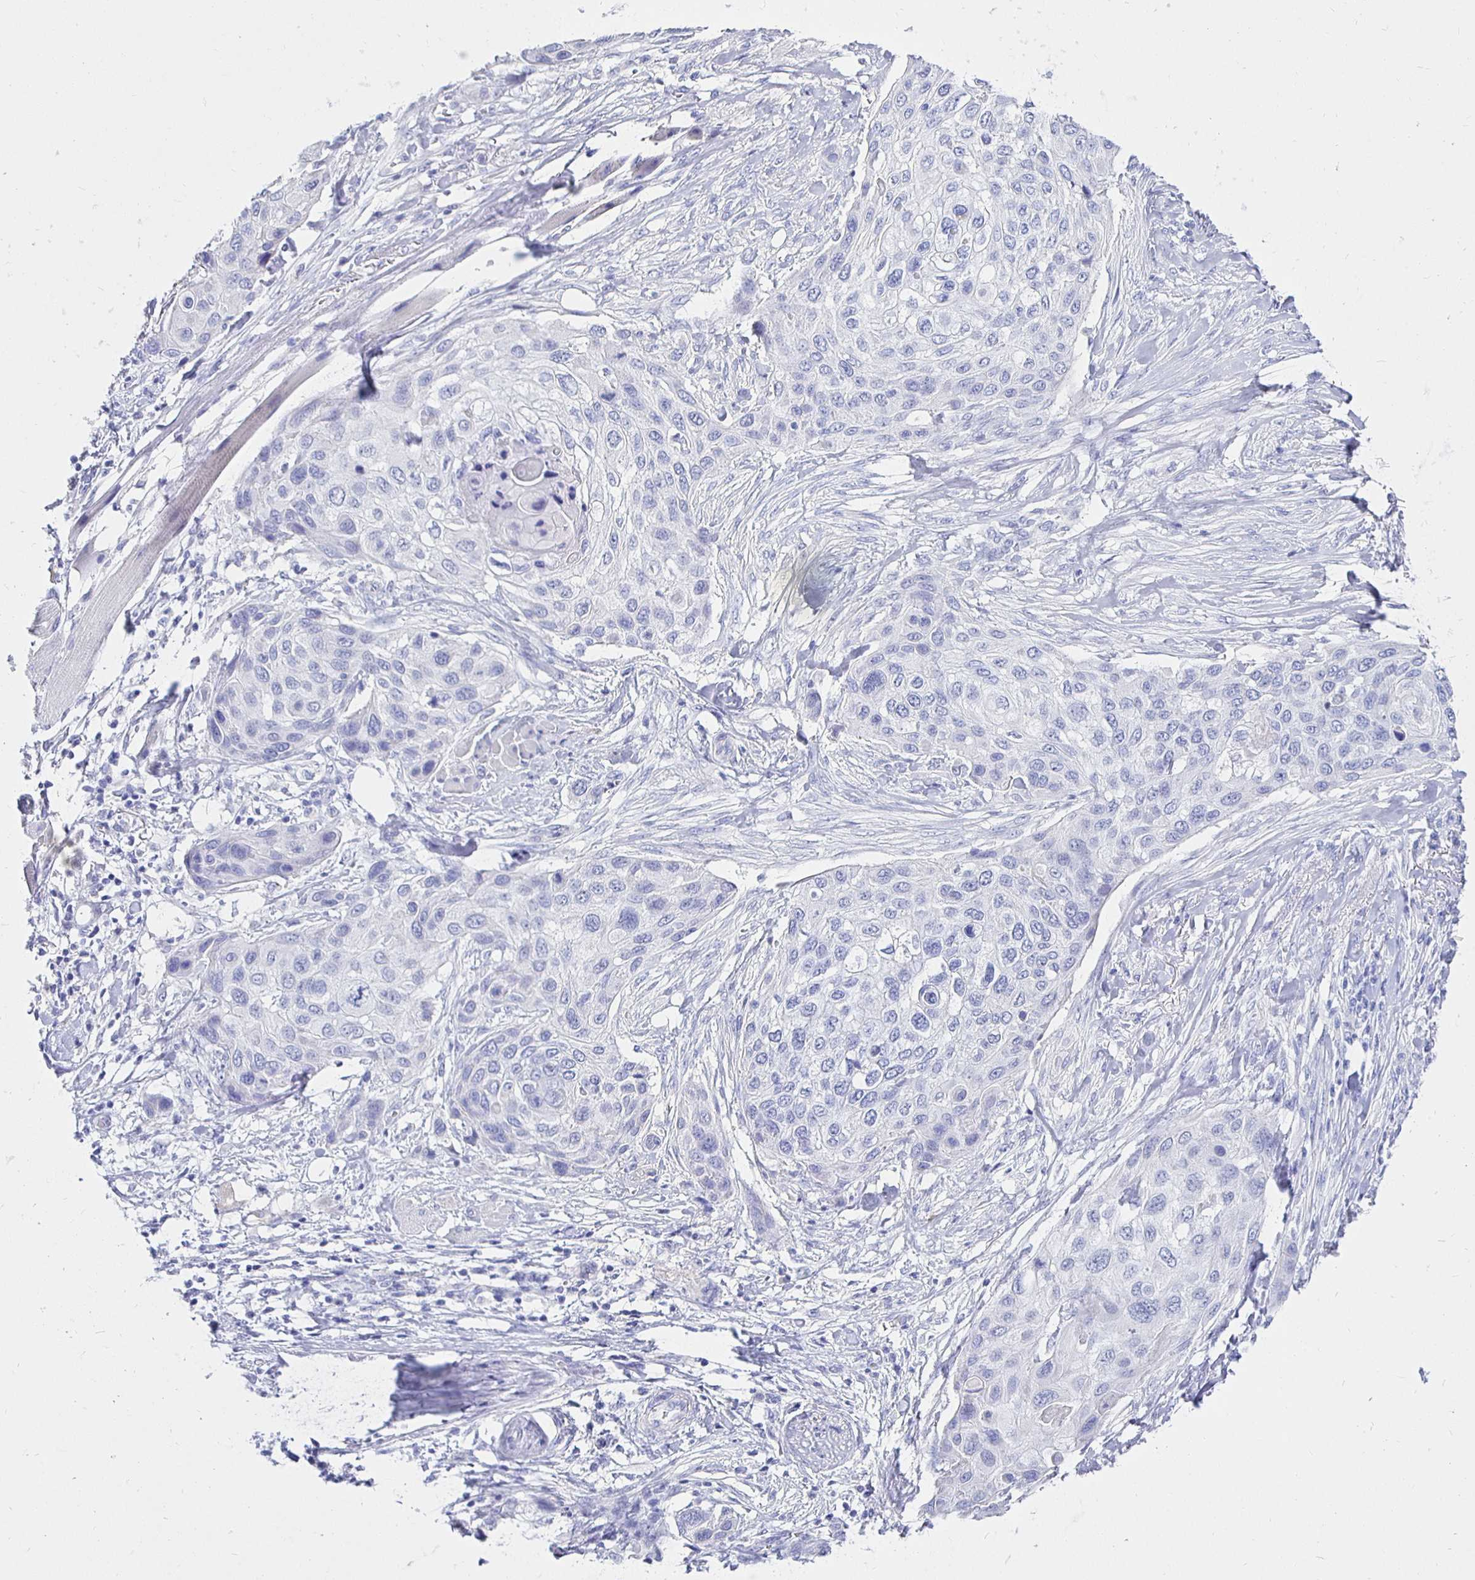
{"staining": {"intensity": "negative", "quantity": "none", "location": "none"}, "tissue": "skin cancer", "cell_type": "Tumor cells", "image_type": "cancer", "snomed": [{"axis": "morphology", "description": "Squamous cell carcinoma, NOS"}, {"axis": "topography", "description": "Skin"}], "caption": "Skin cancer was stained to show a protein in brown. There is no significant positivity in tumor cells. The staining is performed using DAB brown chromogen with nuclei counter-stained in using hematoxylin.", "gene": "UMOD", "patient": {"sex": "female", "age": 87}}